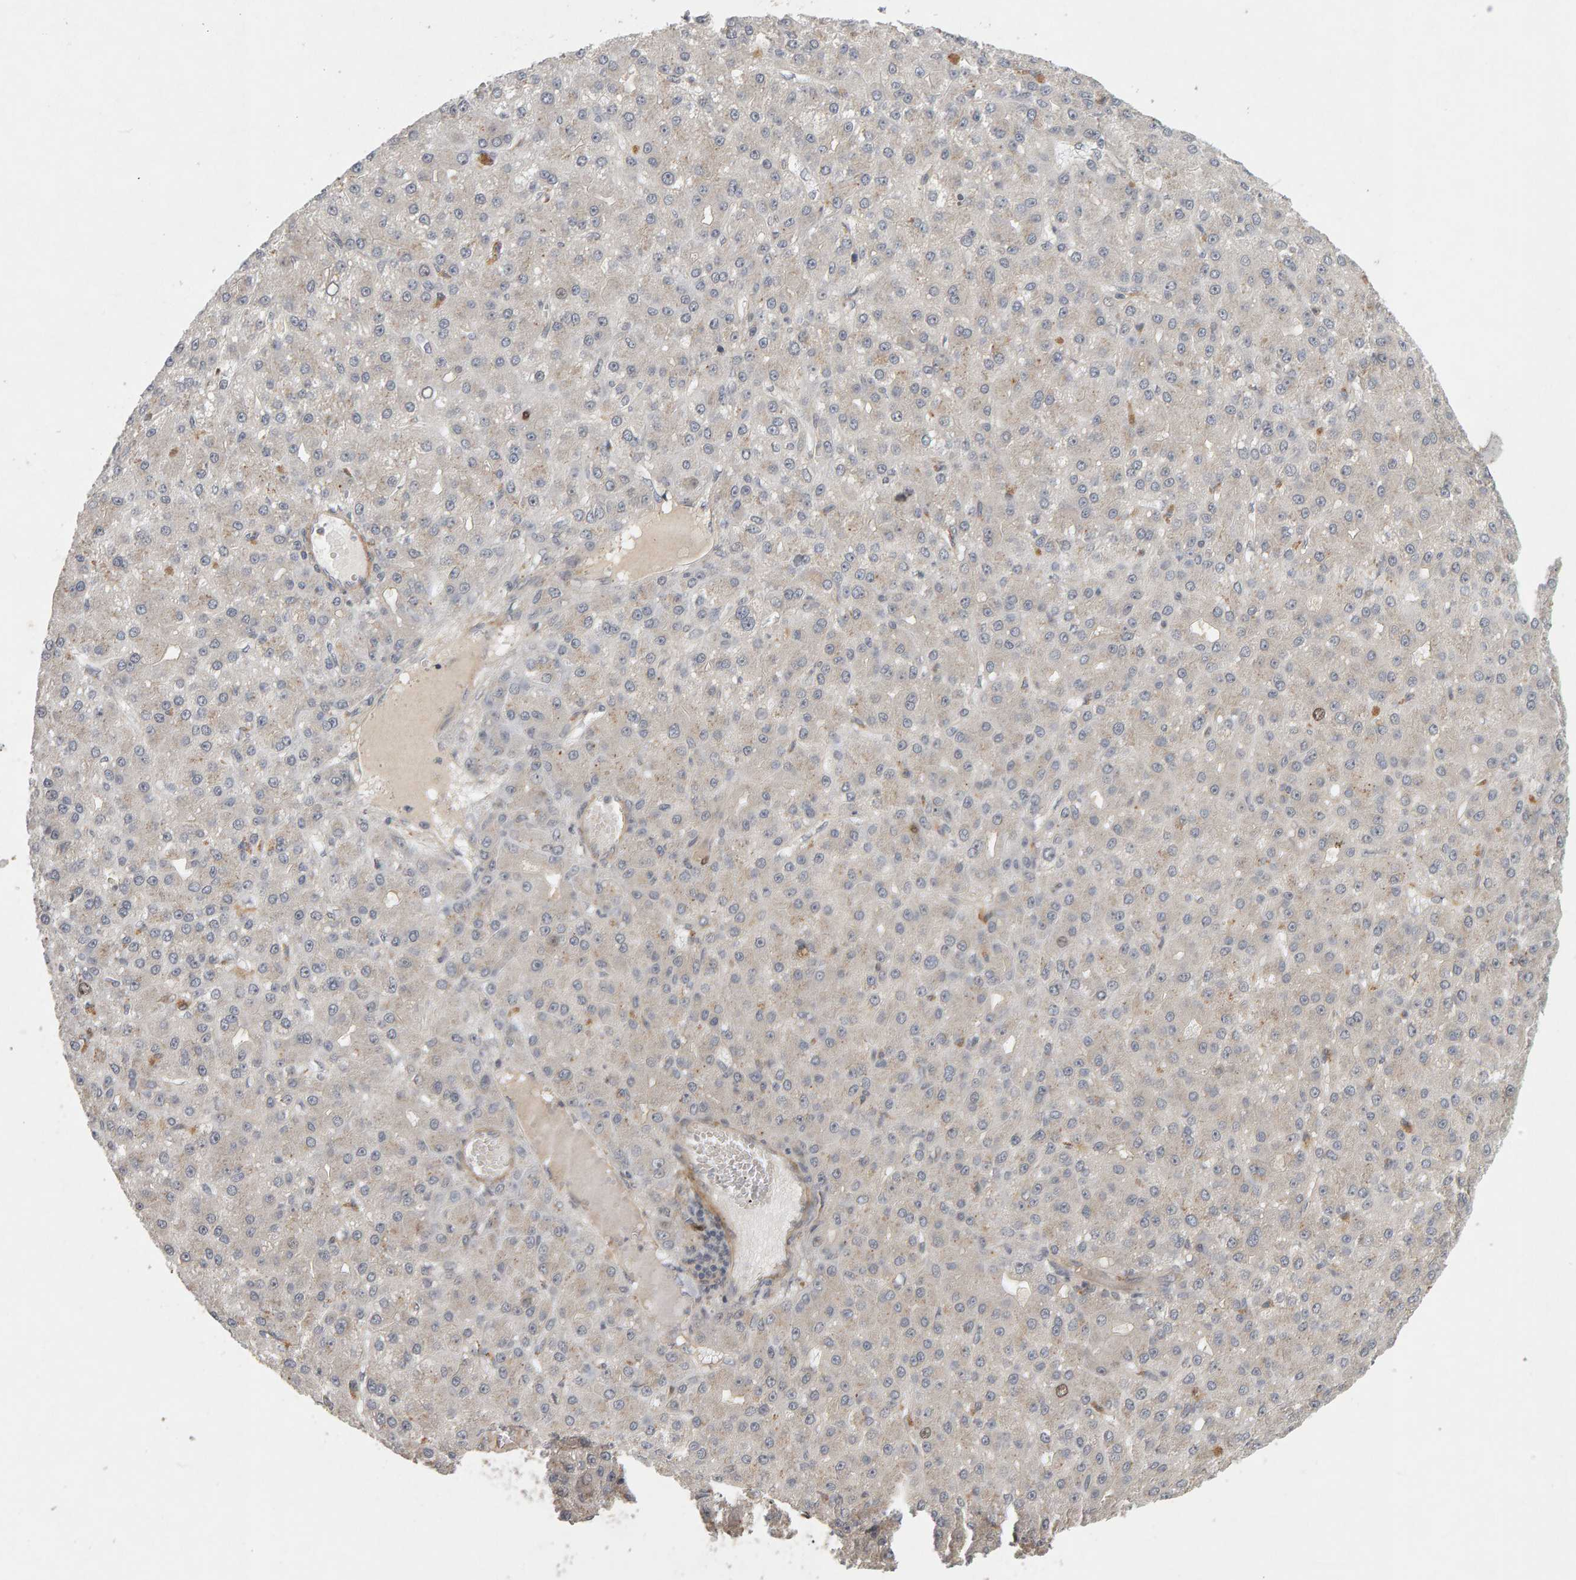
{"staining": {"intensity": "weak", "quantity": "<25%", "location": "cytoplasmic/membranous,nuclear"}, "tissue": "liver cancer", "cell_type": "Tumor cells", "image_type": "cancer", "snomed": [{"axis": "morphology", "description": "Carcinoma, Hepatocellular, NOS"}, {"axis": "topography", "description": "Liver"}], "caption": "This is a histopathology image of IHC staining of liver cancer, which shows no staining in tumor cells.", "gene": "CDCA5", "patient": {"sex": "male", "age": 67}}